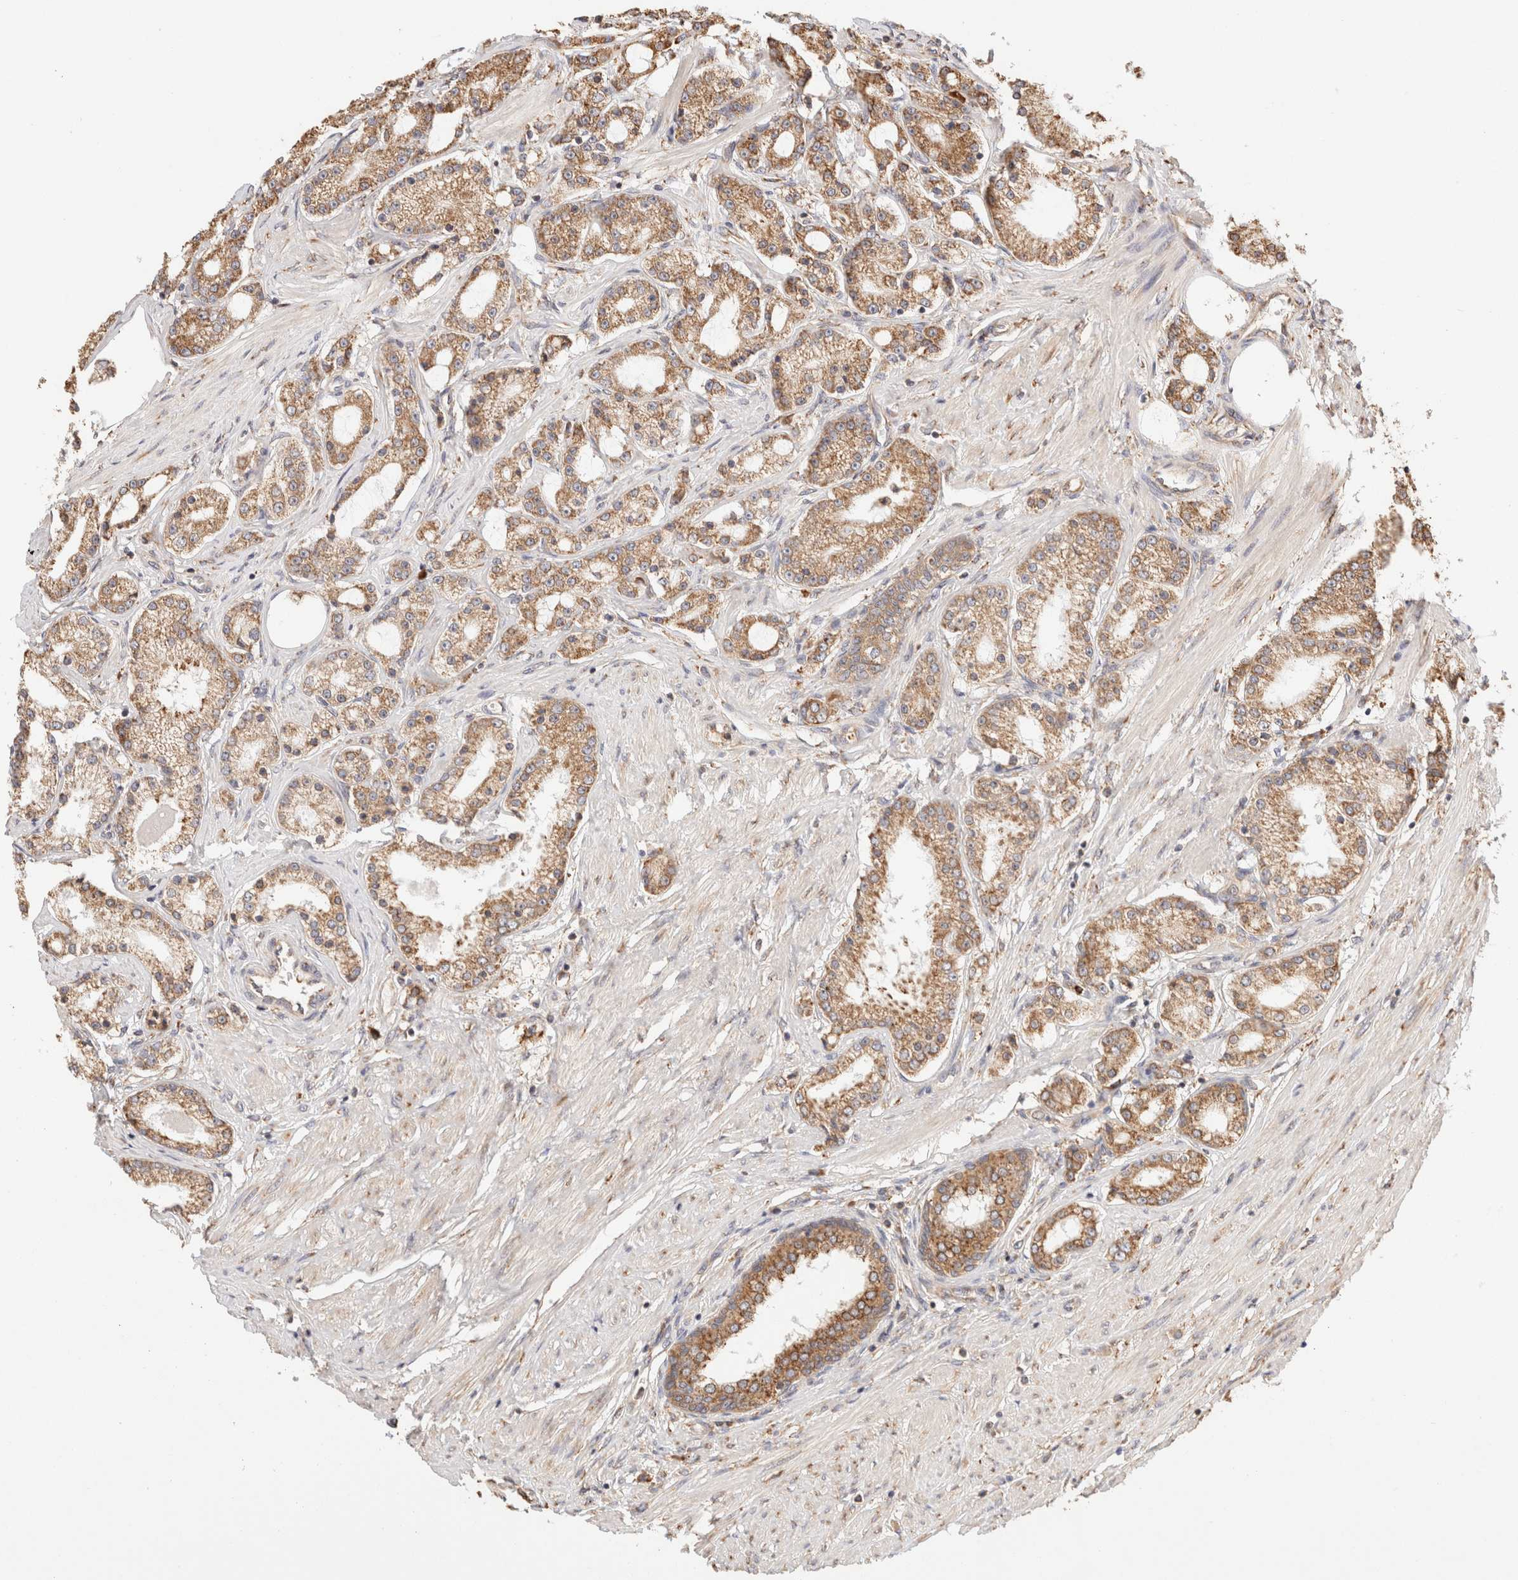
{"staining": {"intensity": "moderate", "quantity": ">75%", "location": "cytoplasmic/membranous"}, "tissue": "prostate cancer", "cell_type": "Tumor cells", "image_type": "cancer", "snomed": [{"axis": "morphology", "description": "Adenocarcinoma, Low grade"}, {"axis": "topography", "description": "Prostate"}], "caption": "Prostate cancer stained with a brown dye reveals moderate cytoplasmic/membranous positive expression in about >75% of tumor cells.", "gene": "FER", "patient": {"sex": "male", "age": 63}}